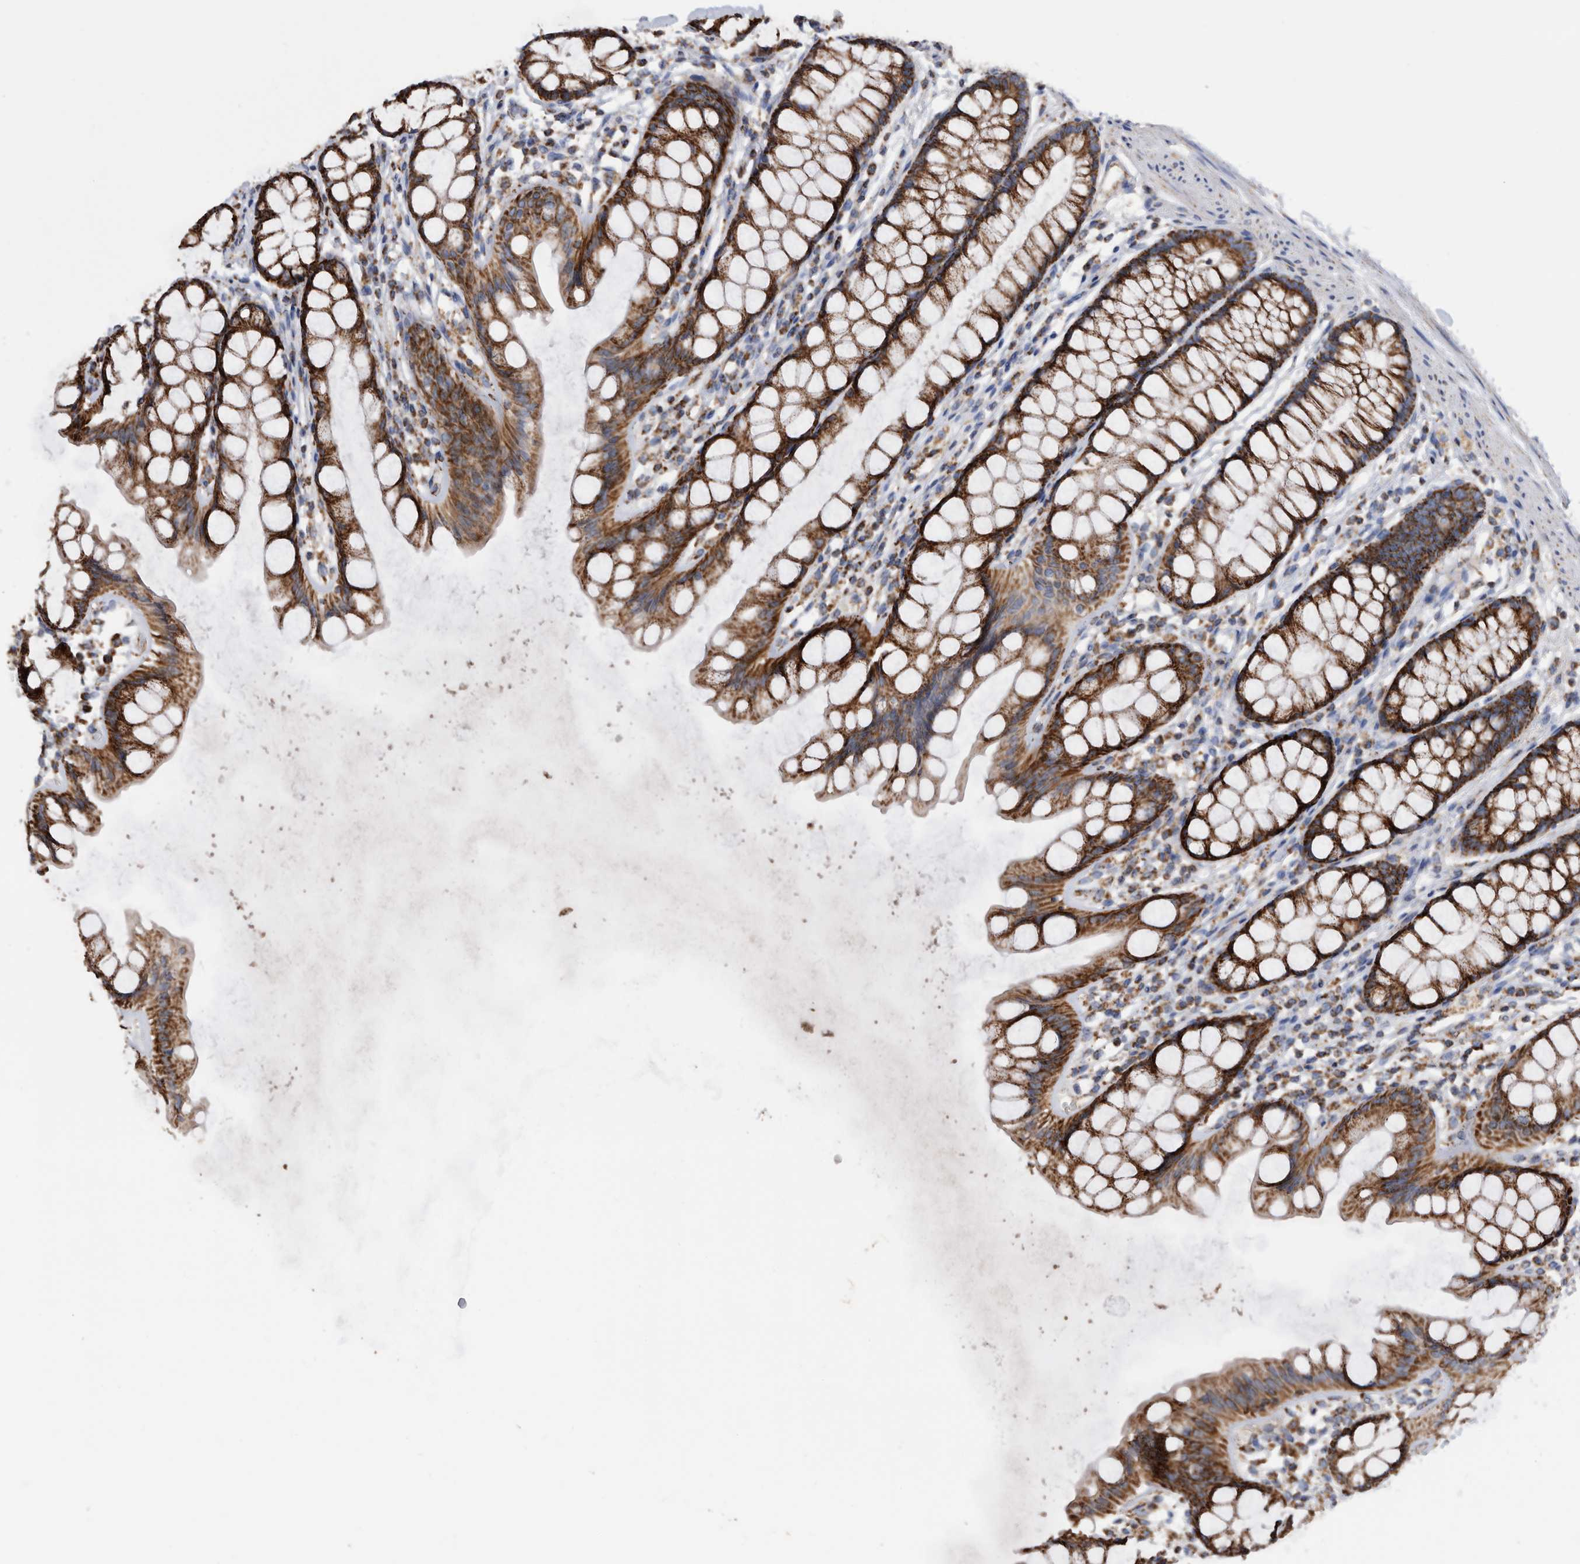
{"staining": {"intensity": "strong", "quantity": ">75%", "location": "cytoplasmic/membranous"}, "tissue": "rectum", "cell_type": "Glandular cells", "image_type": "normal", "snomed": [{"axis": "morphology", "description": "Normal tissue, NOS"}, {"axis": "topography", "description": "Rectum"}], "caption": "The micrograph reveals a brown stain indicating the presence of a protein in the cytoplasmic/membranous of glandular cells in rectum. The protein of interest is stained brown, and the nuclei are stained in blue (DAB IHC with brightfield microscopy, high magnification).", "gene": "WFDC1", "patient": {"sex": "female", "age": 65}}